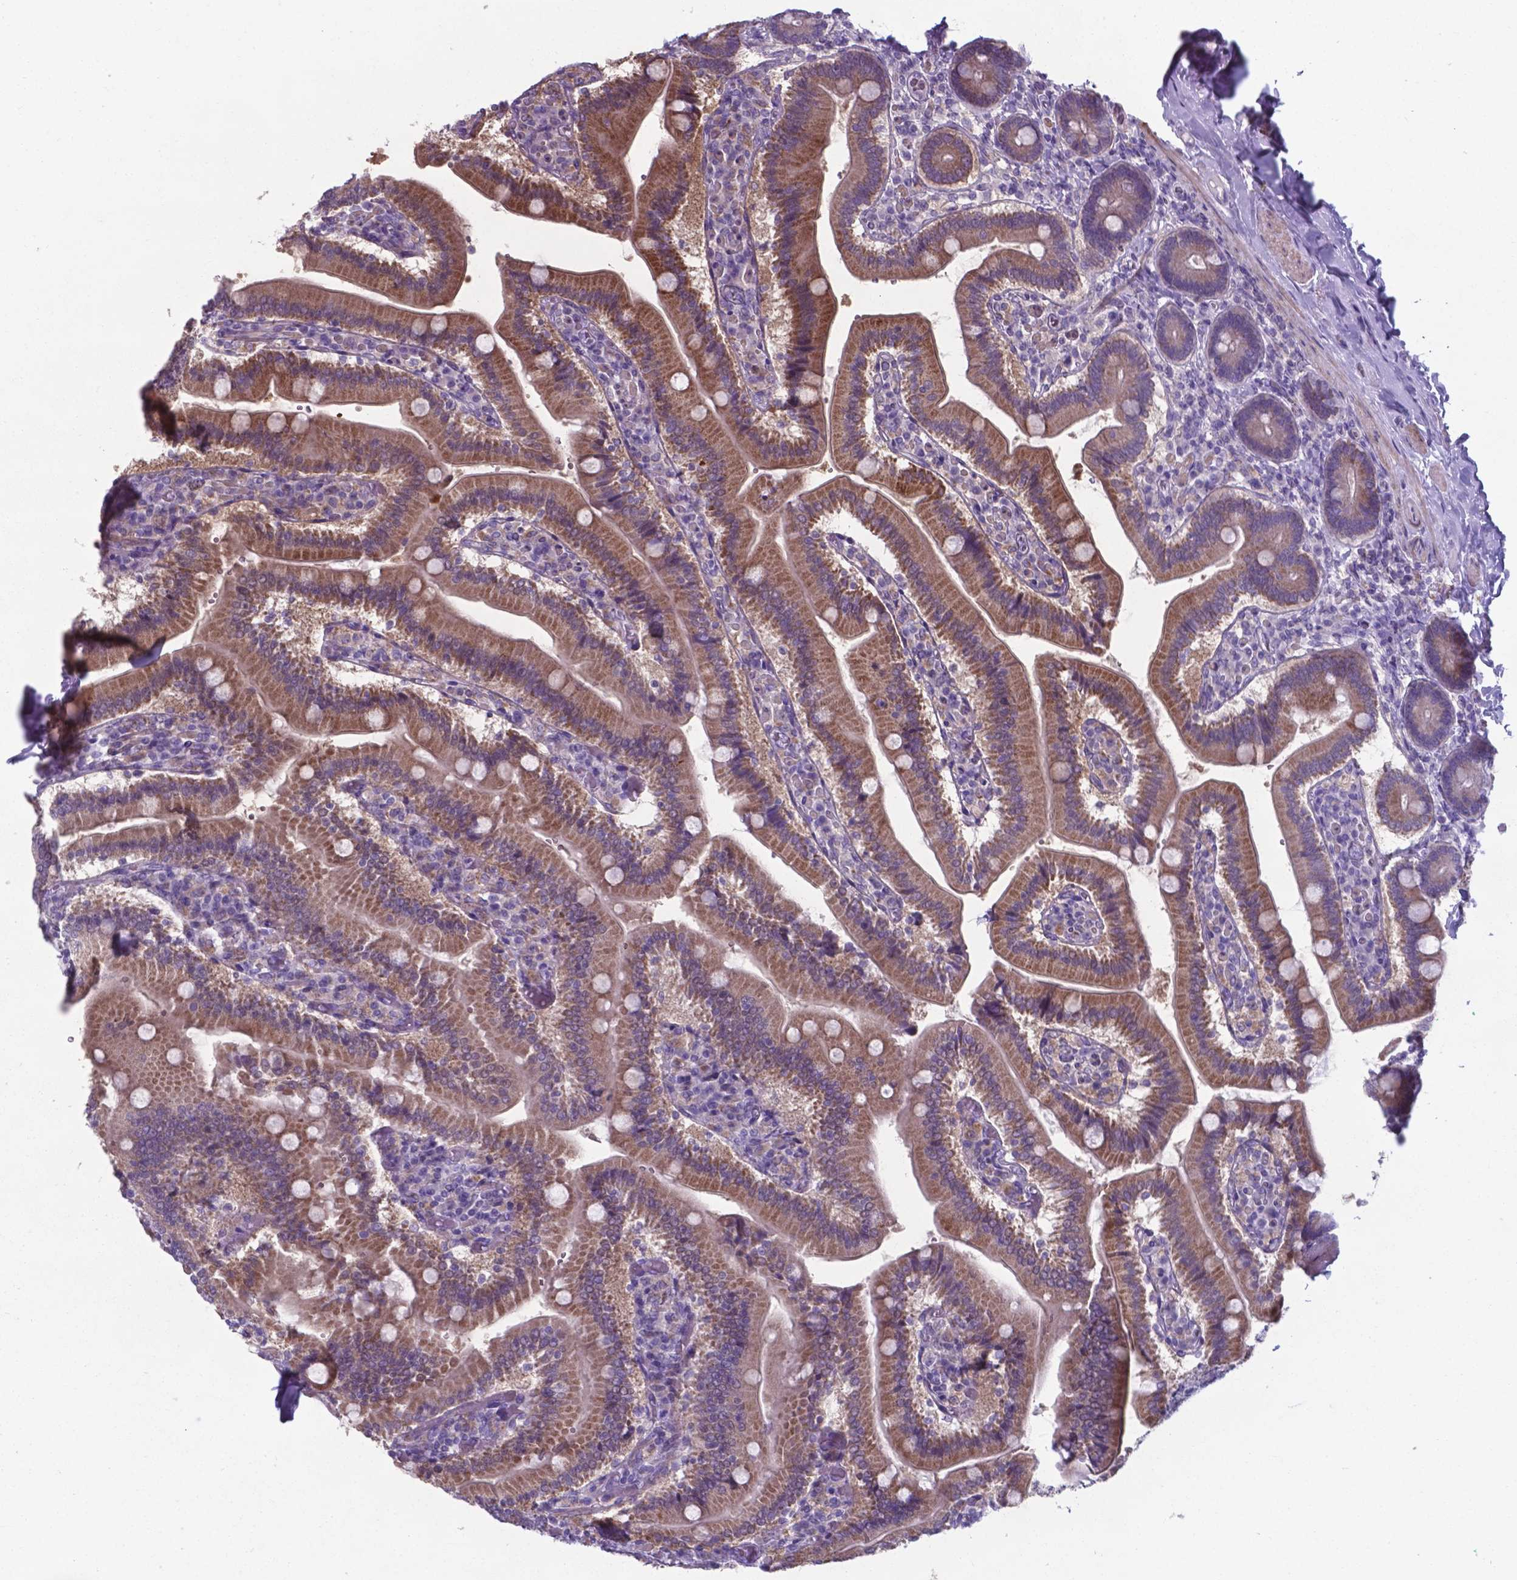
{"staining": {"intensity": "moderate", "quantity": ">75%", "location": "cytoplasmic/membranous"}, "tissue": "duodenum", "cell_type": "Glandular cells", "image_type": "normal", "snomed": [{"axis": "morphology", "description": "Normal tissue, NOS"}, {"axis": "topography", "description": "Duodenum"}], "caption": "Immunohistochemical staining of unremarkable human duodenum exhibits moderate cytoplasmic/membranous protein positivity in approximately >75% of glandular cells. The staining is performed using DAB brown chromogen to label protein expression. The nuclei are counter-stained blue using hematoxylin.", "gene": "AP5B1", "patient": {"sex": "female", "age": 62}}